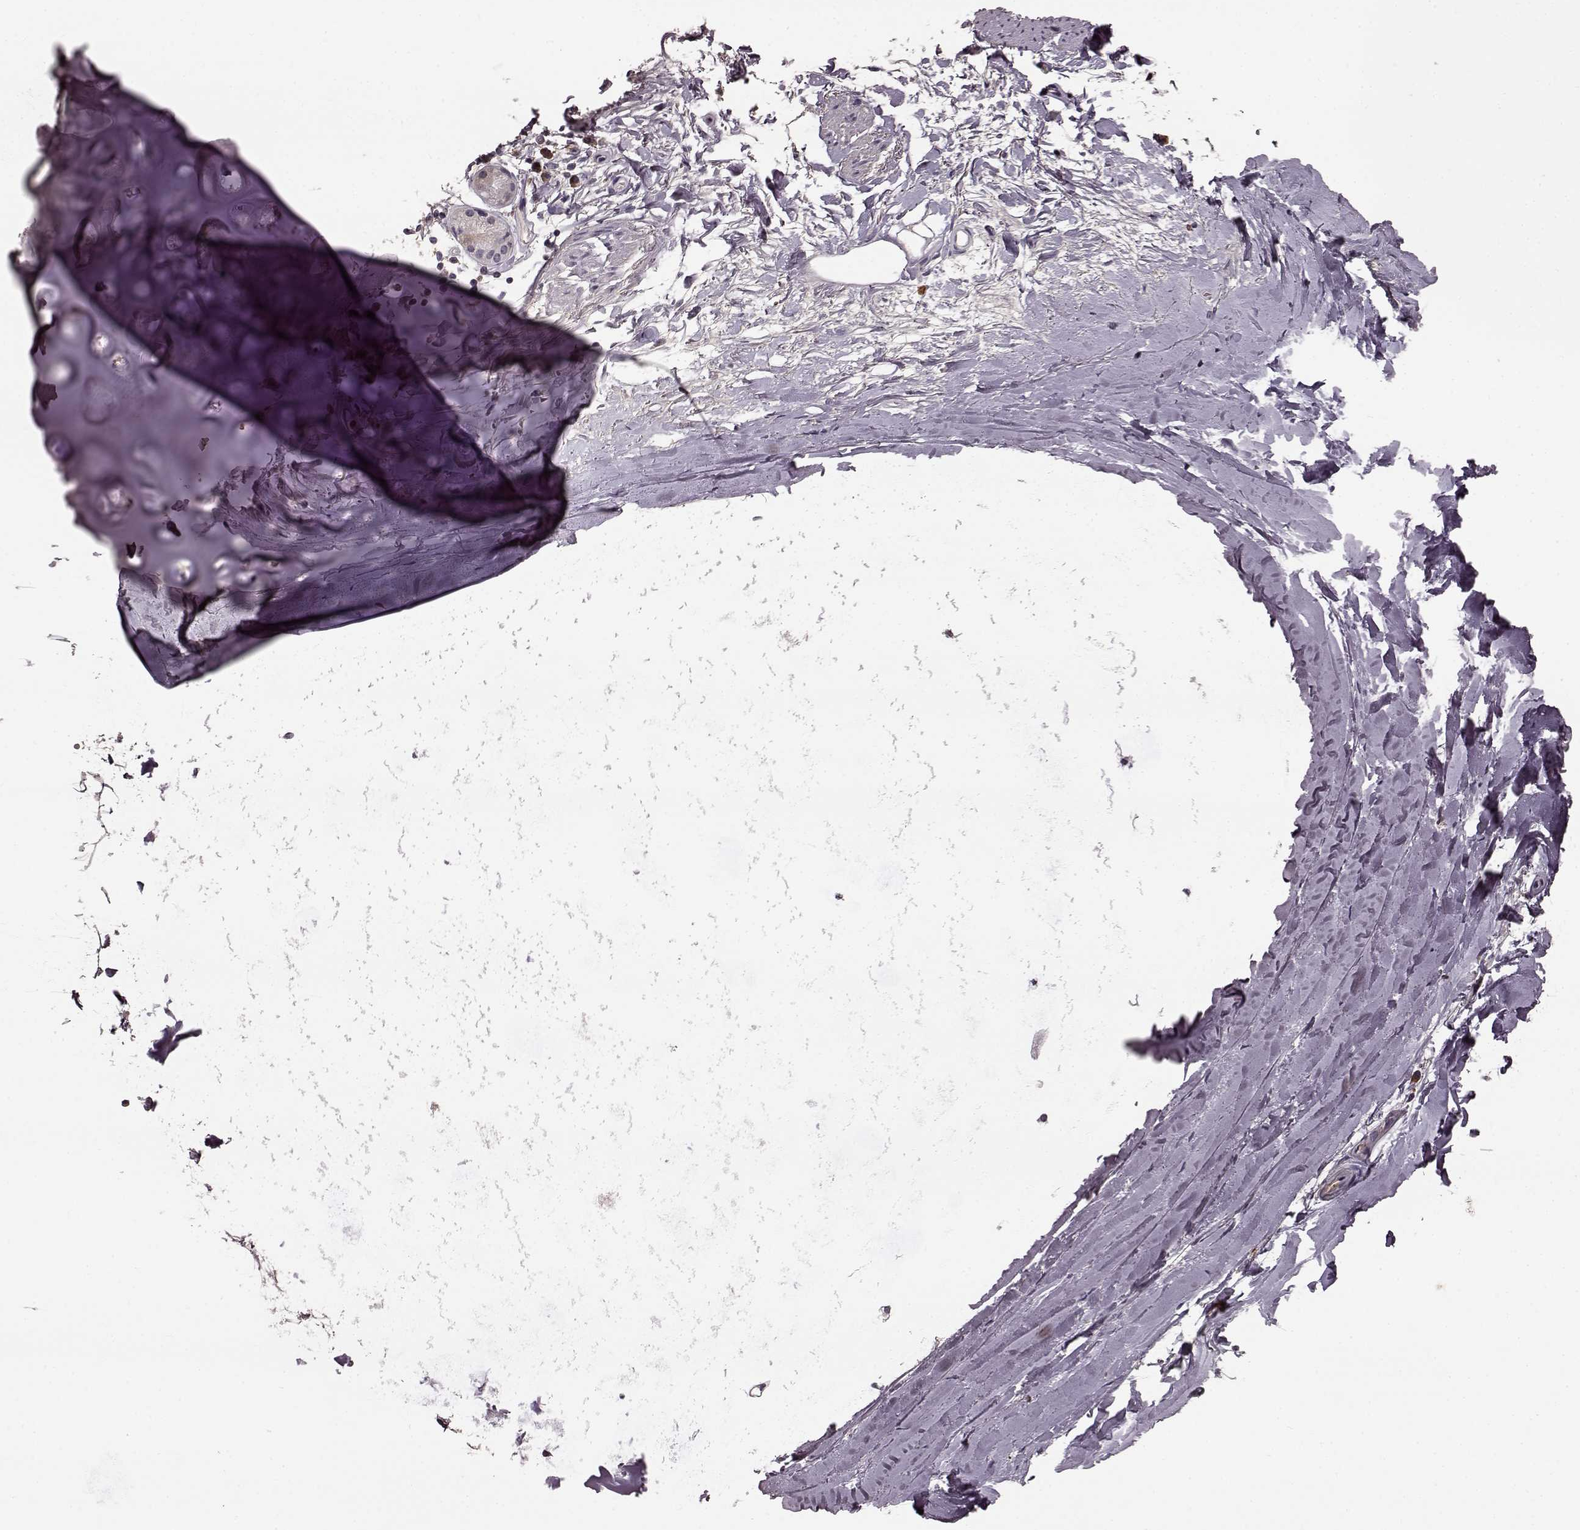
{"staining": {"intensity": "negative", "quantity": "none", "location": "none"}, "tissue": "adipose tissue", "cell_type": "Adipocytes", "image_type": "normal", "snomed": [{"axis": "morphology", "description": "Normal tissue, NOS"}, {"axis": "topography", "description": "Lymph node"}, {"axis": "topography", "description": "Bronchus"}], "caption": "The image displays no staining of adipocytes in normal adipose tissue. (DAB immunohistochemistry, high magnification).", "gene": "NRL", "patient": {"sex": "female", "age": 70}}